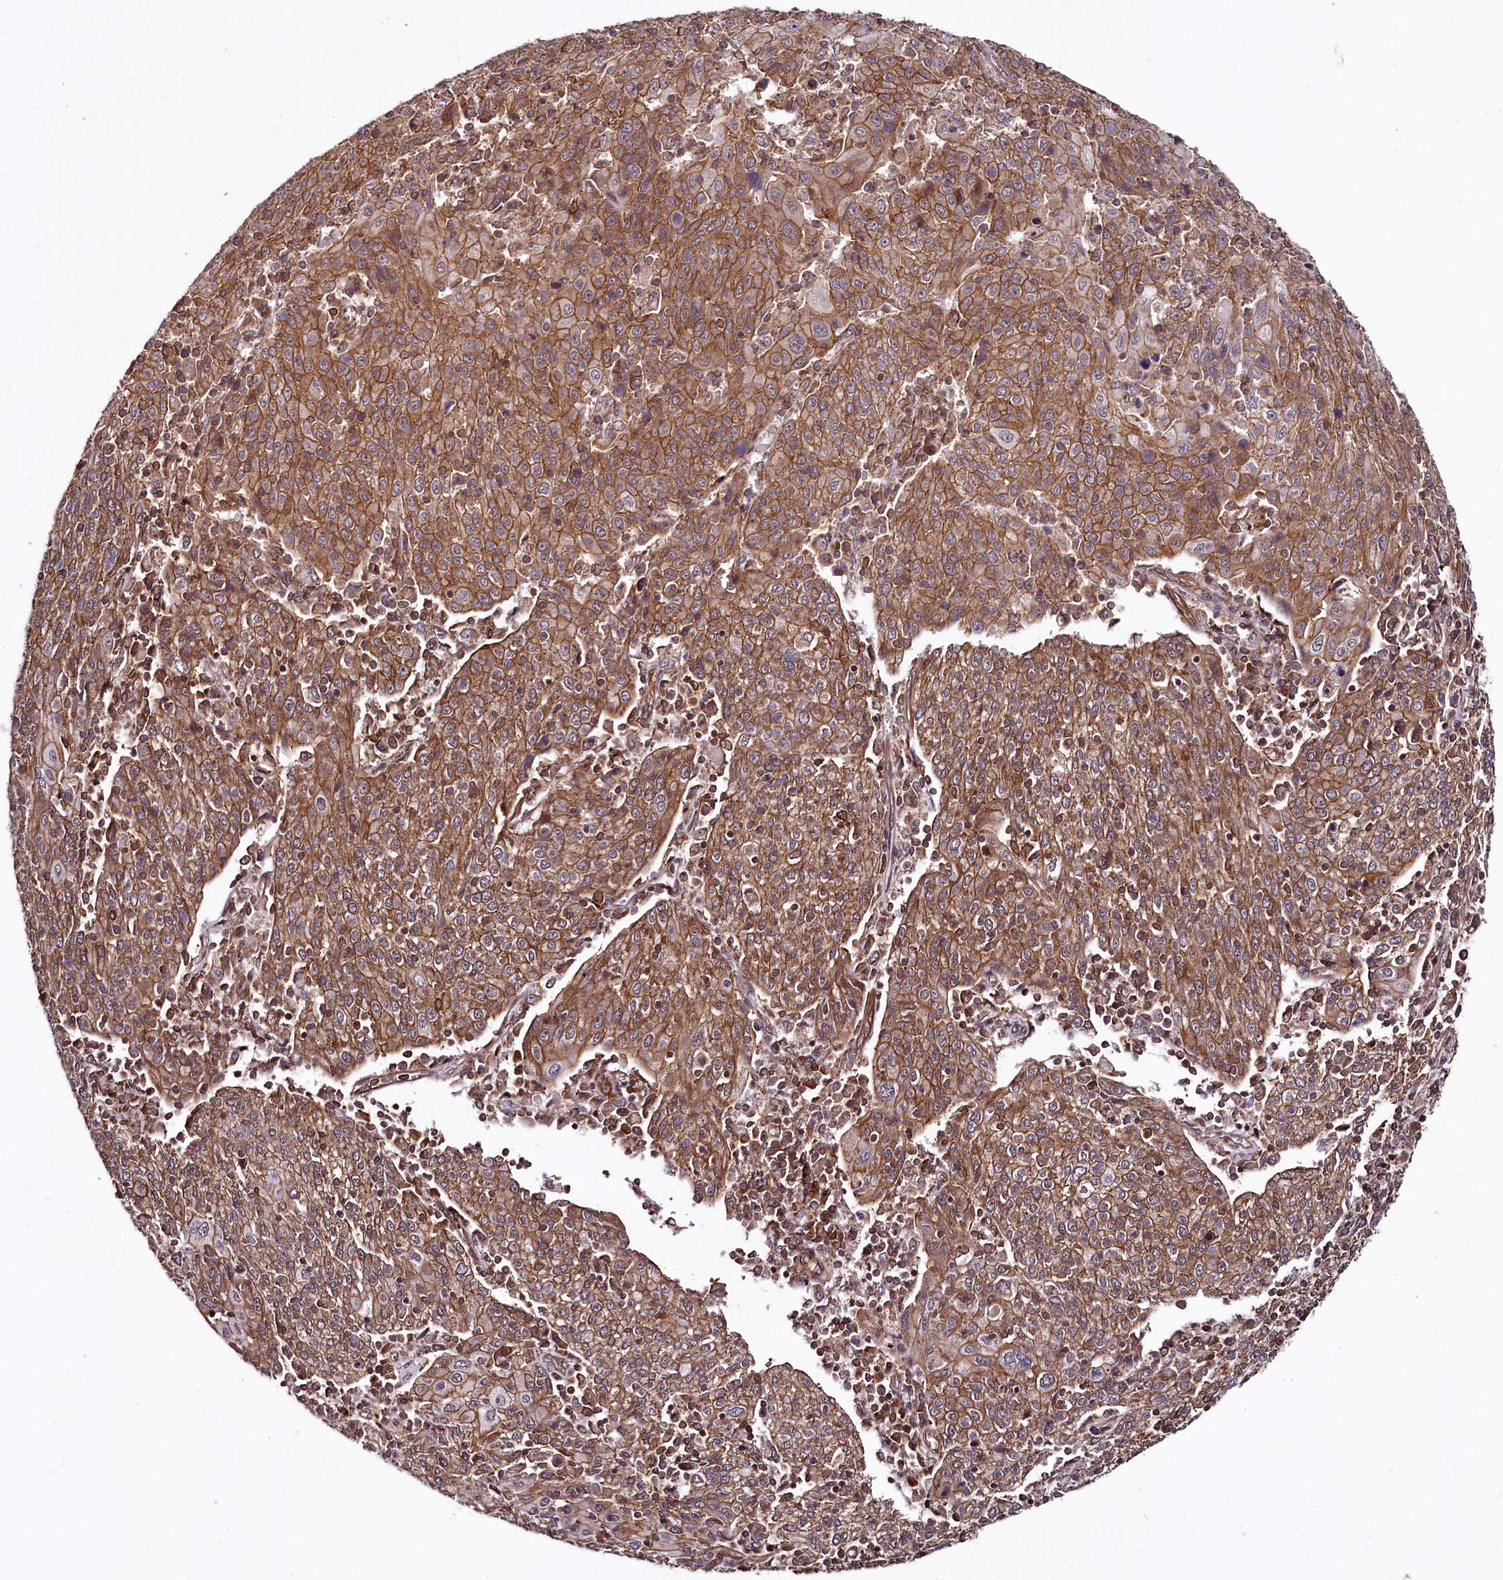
{"staining": {"intensity": "moderate", "quantity": ">75%", "location": "cytoplasmic/membranous"}, "tissue": "cervical cancer", "cell_type": "Tumor cells", "image_type": "cancer", "snomed": [{"axis": "morphology", "description": "Squamous cell carcinoma, NOS"}, {"axis": "topography", "description": "Cervix"}], "caption": "This is a photomicrograph of IHC staining of cervical cancer, which shows moderate staining in the cytoplasmic/membranous of tumor cells.", "gene": "SVIP", "patient": {"sex": "female", "age": 67}}